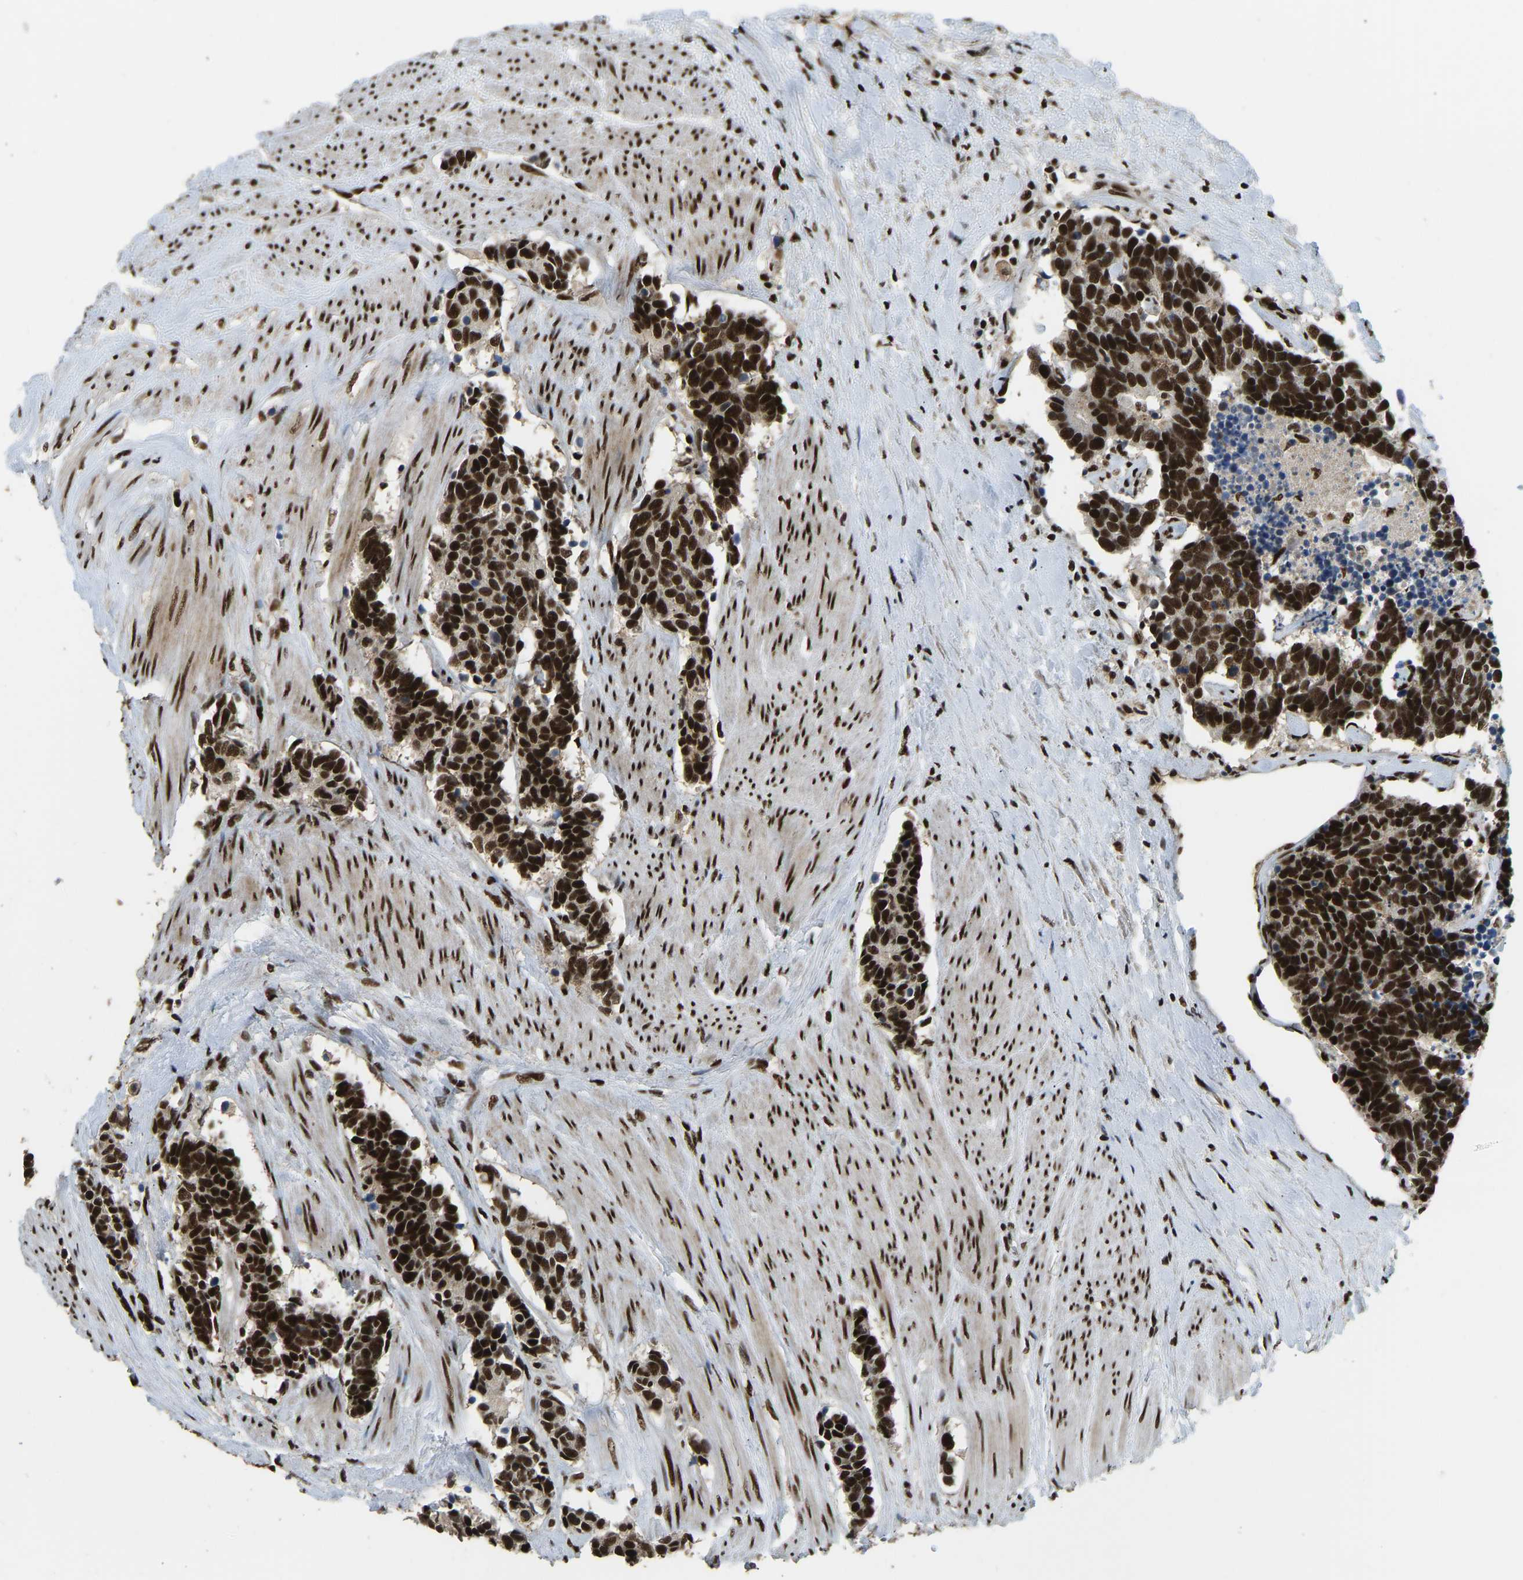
{"staining": {"intensity": "strong", "quantity": ">75%", "location": "nuclear"}, "tissue": "carcinoid", "cell_type": "Tumor cells", "image_type": "cancer", "snomed": [{"axis": "morphology", "description": "Carcinoma, NOS"}, {"axis": "morphology", "description": "Carcinoid, malignant, NOS"}, {"axis": "topography", "description": "Urinary bladder"}], "caption": "This is an image of immunohistochemistry staining of carcinoma, which shows strong staining in the nuclear of tumor cells.", "gene": "FOXK1", "patient": {"sex": "male", "age": 57}}